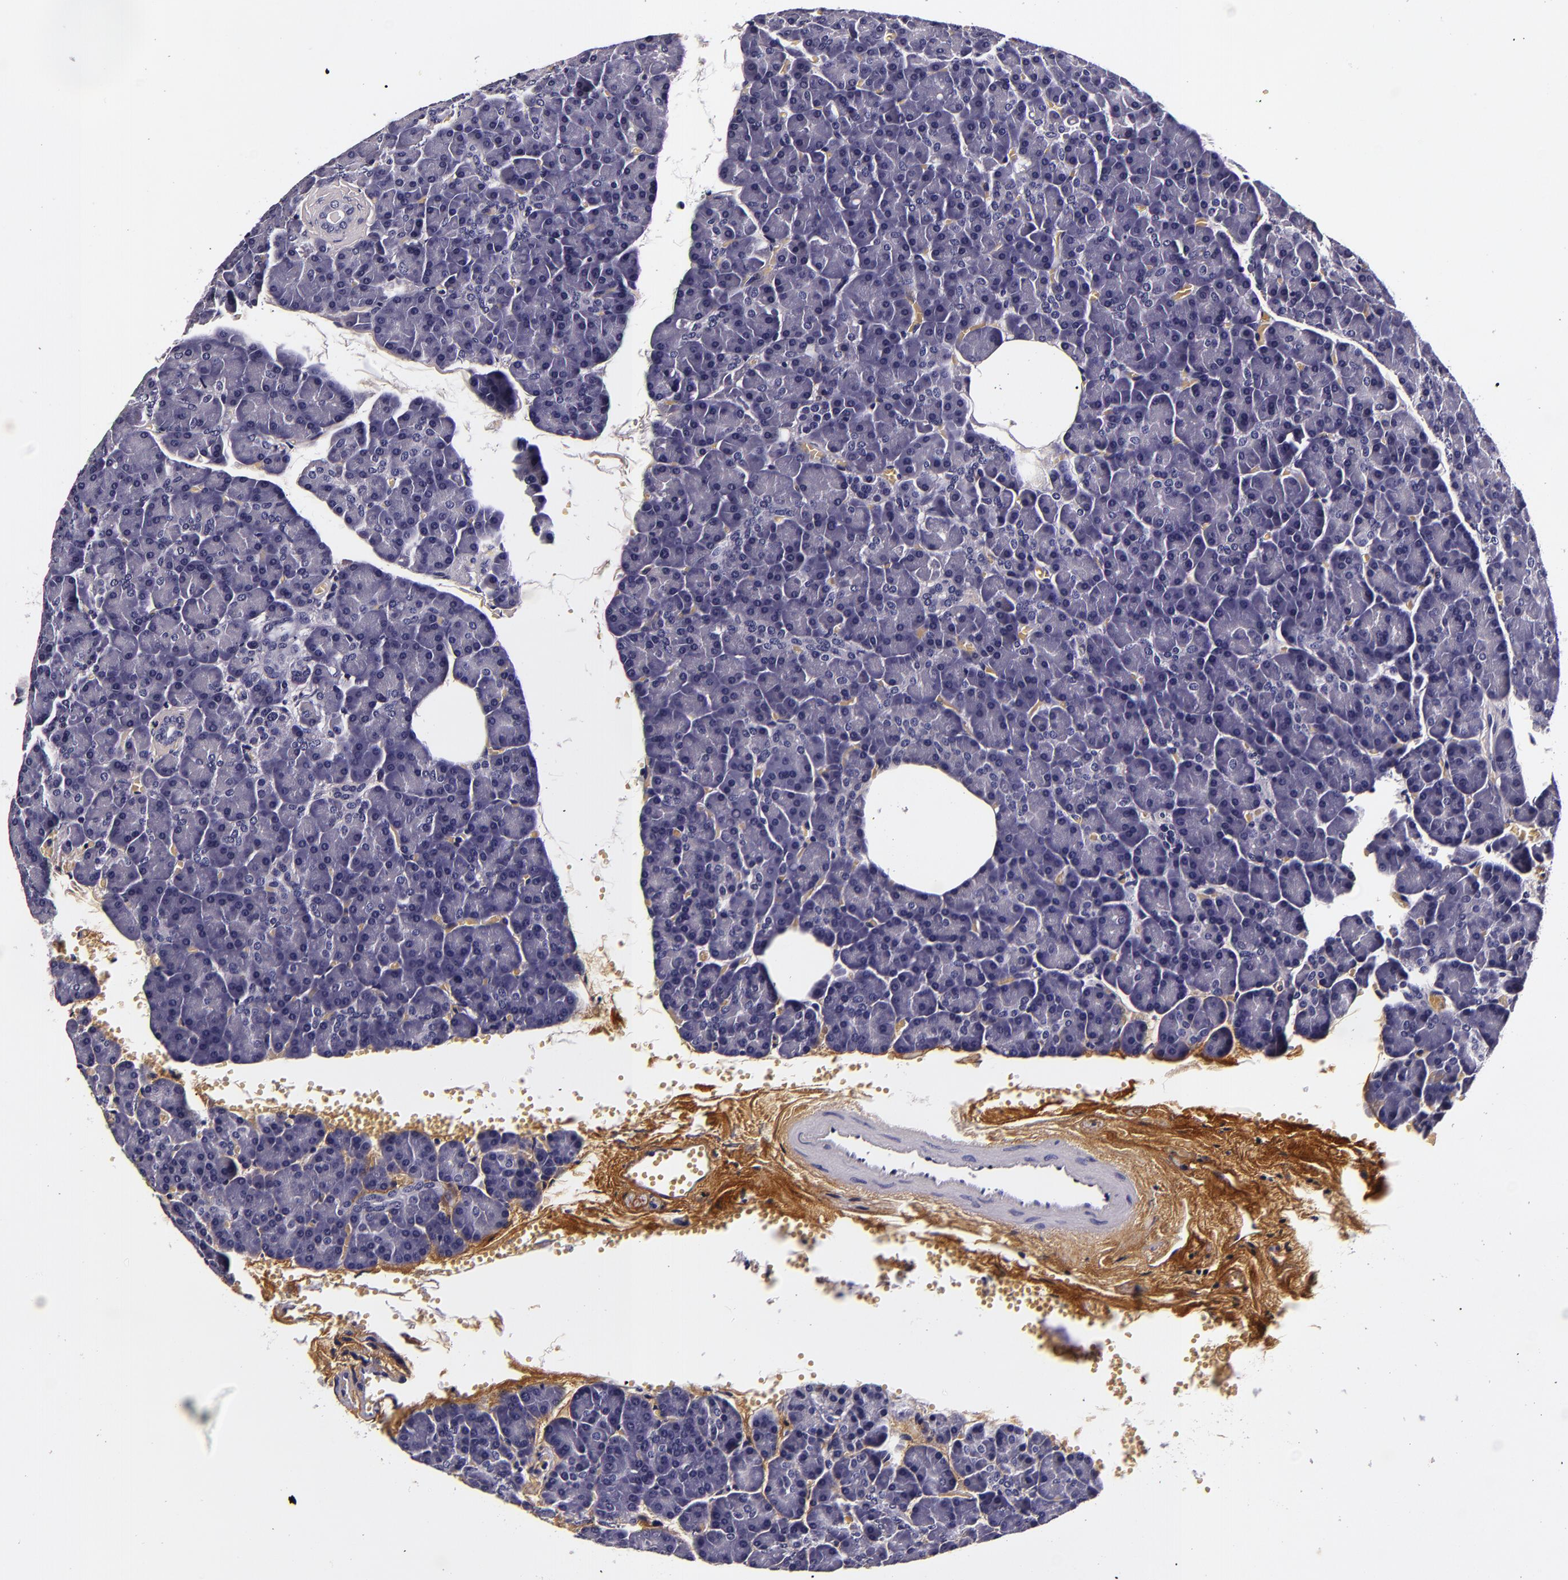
{"staining": {"intensity": "negative", "quantity": "none", "location": "none"}, "tissue": "pancreas", "cell_type": "Exocrine glandular cells", "image_type": "normal", "snomed": [{"axis": "morphology", "description": "Normal tissue, NOS"}, {"axis": "topography", "description": "Pancreas"}], "caption": "Image shows no protein staining in exocrine glandular cells of normal pancreas.", "gene": "FBN1", "patient": {"sex": "female", "age": 35}}